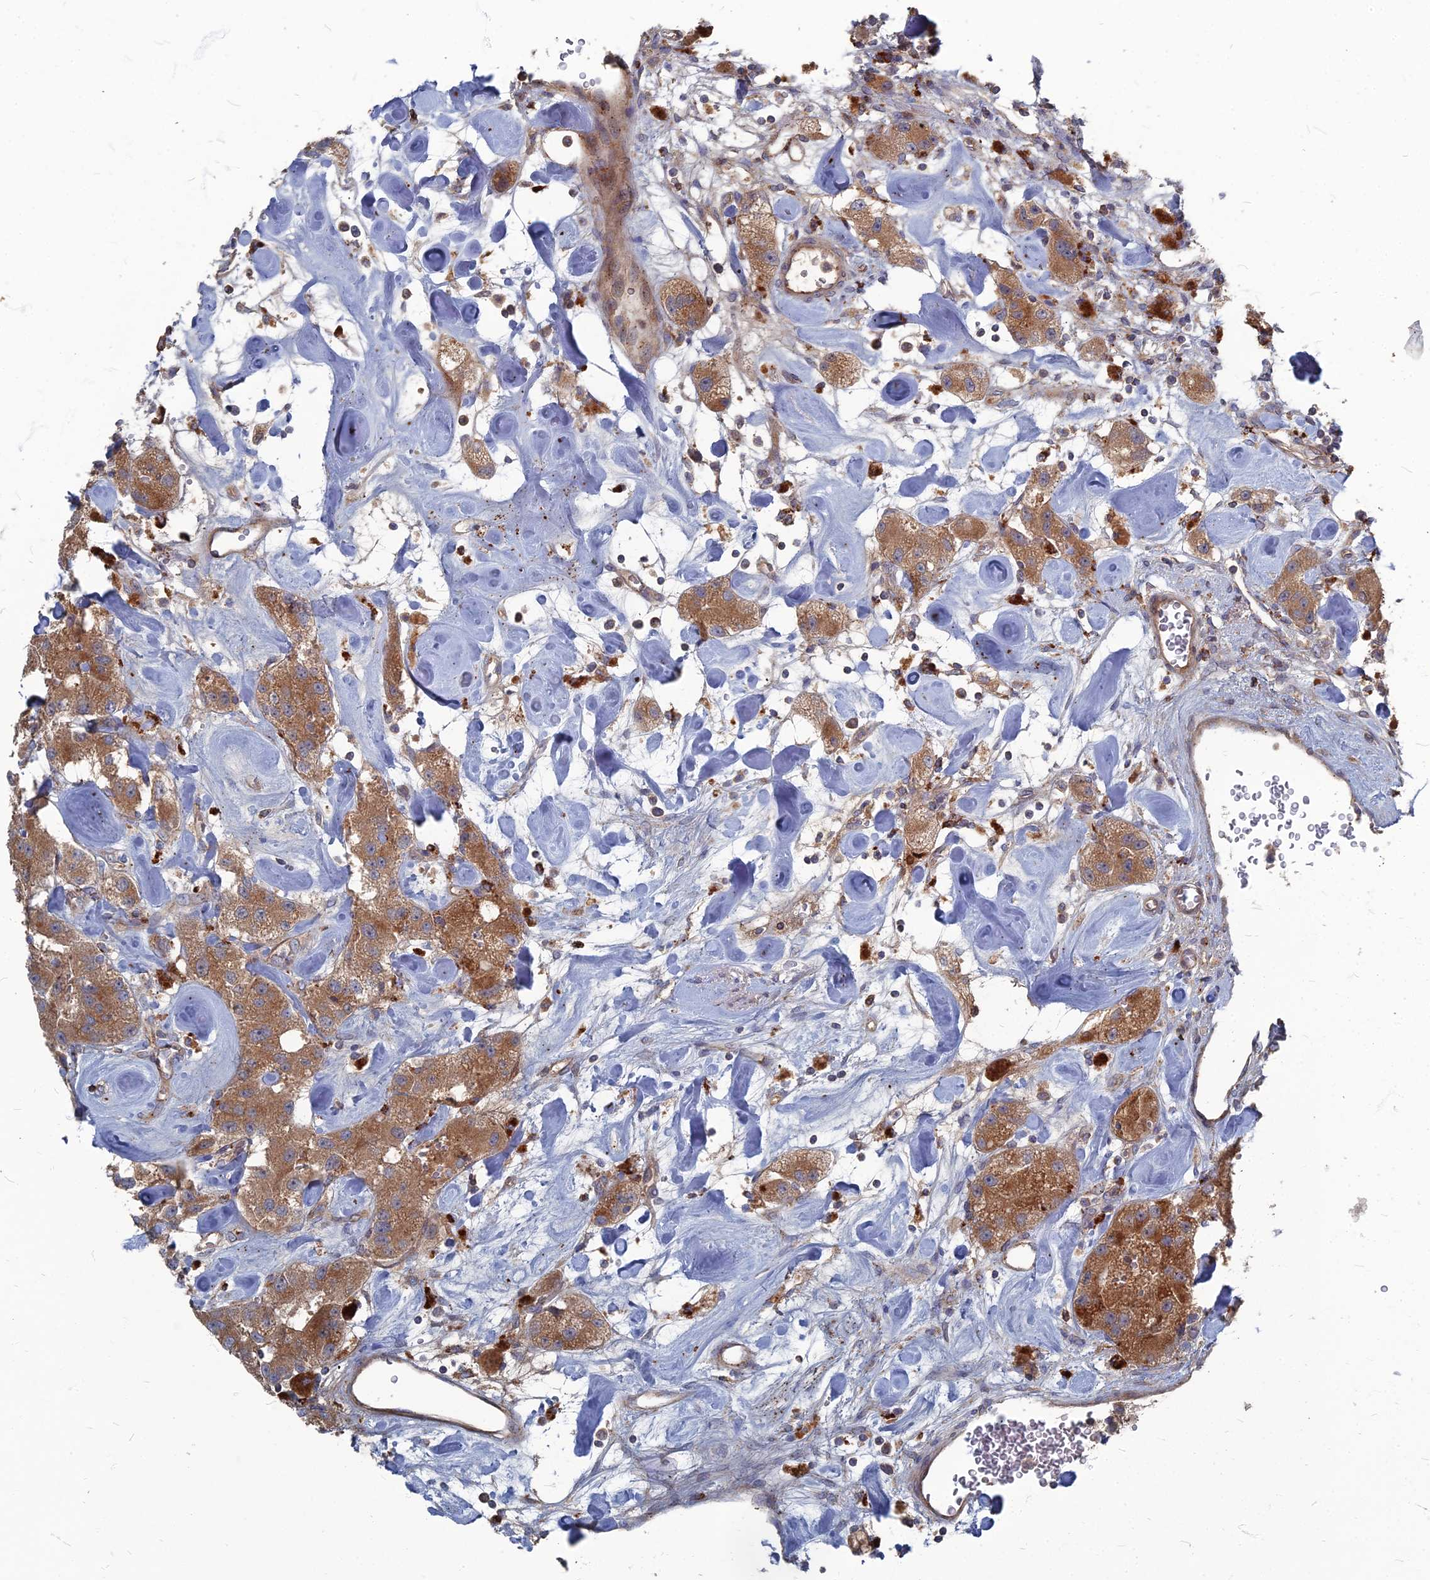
{"staining": {"intensity": "strong", "quantity": ">75%", "location": "cytoplasmic/membranous"}, "tissue": "carcinoid", "cell_type": "Tumor cells", "image_type": "cancer", "snomed": [{"axis": "morphology", "description": "Carcinoid, malignant, NOS"}, {"axis": "topography", "description": "Pancreas"}], "caption": "Immunohistochemical staining of carcinoid (malignant) reveals strong cytoplasmic/membranous protein positivity in about >75% of tumor cells.", "gene": "PPCDC", "patient": {"sex": "male", "age": 41}}